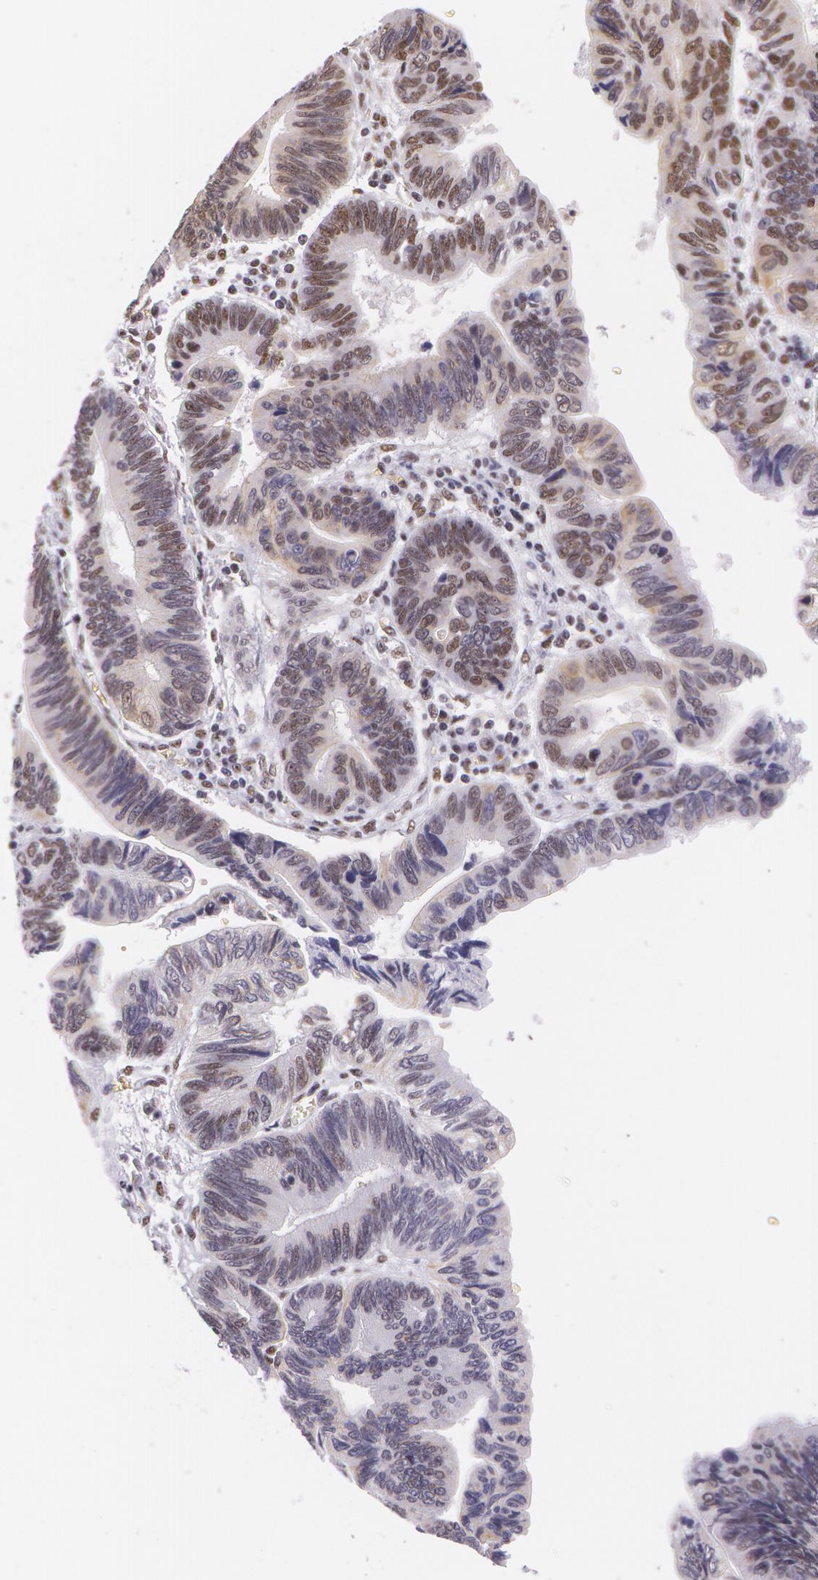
{"staining": {"intensity": "moderate", "quantity": "25%-75%", "location": "cytoplasmic/membranous,nuclear"}, "tissue": "pancreatic cancer", "cell_type": "Tumor cells", "image_type": "cancer", "snomed": [{"axis": "morphology", "description": "Adenocarcinoma, NOS"}, {"axis": "topography", "description": "Pancreas"}], "caption": "Human adenocarcinoma (pancreatic) stained with a brown dye reveals moderate cytoplasmic/membranous and nuclear positive expression in about 25%-75% of tumor cells.", "gene": "NBN", "patient": {"sex": "female", "age": 70}}